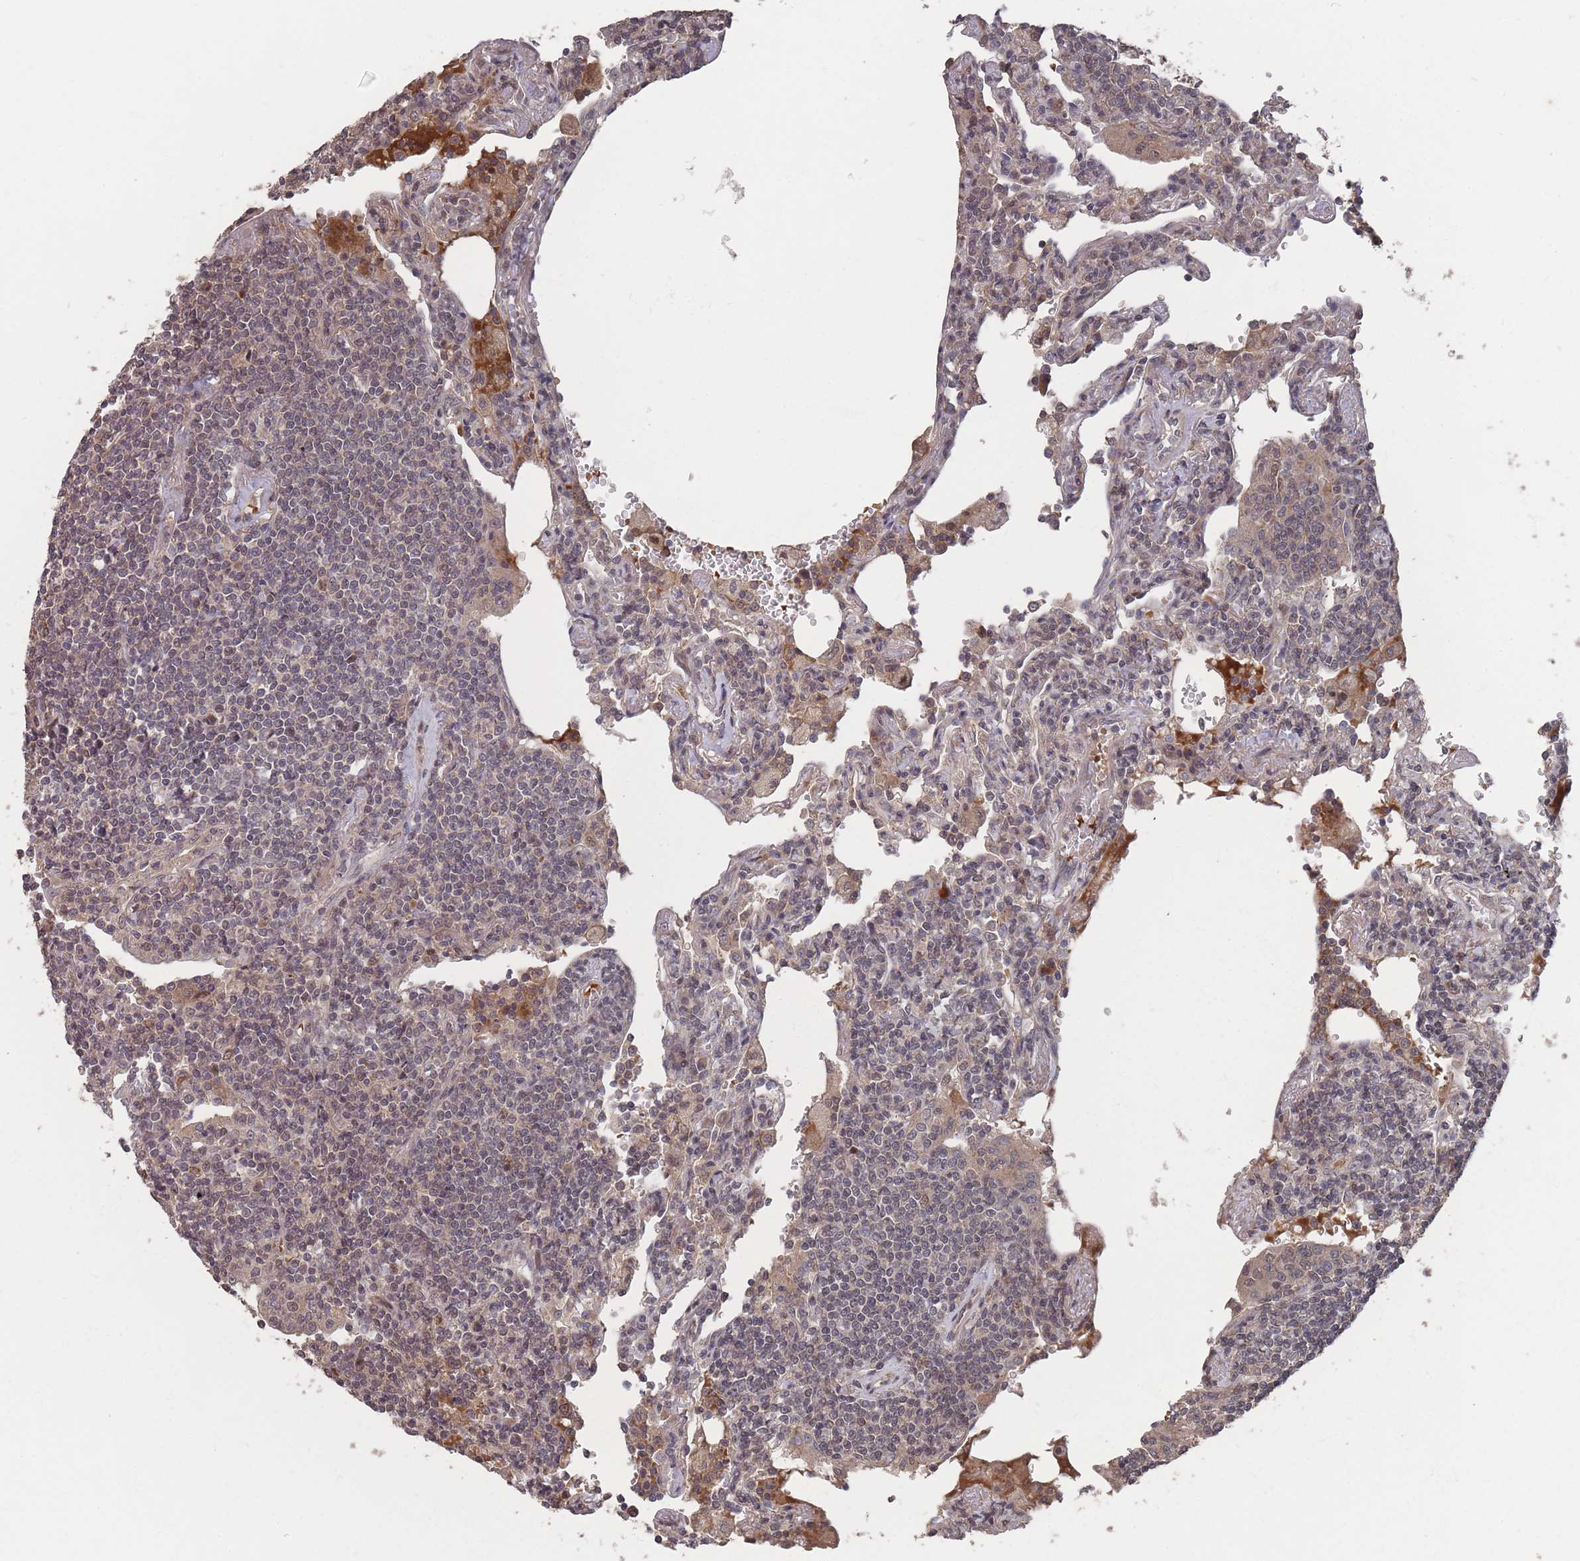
{"staining": {"intensity": "negative", "quantity": "none", "location": "none"}, "tissue": "lymphoma", "cell_type": "Tumor cells", "image_type": "cancer", "snomed": [{"axis": "morphology", "description": "Malignant lymphoma, non-Hodgkin's type, Low grade"}, {"axis": "topography", "description": "Lung"}], "caption": "Human lymphoma stained for a protein using IHC demonstrates no positivity in tumor cells.", "gene": "SF3B1", "patient": {"sex": "female", "age": 71}}